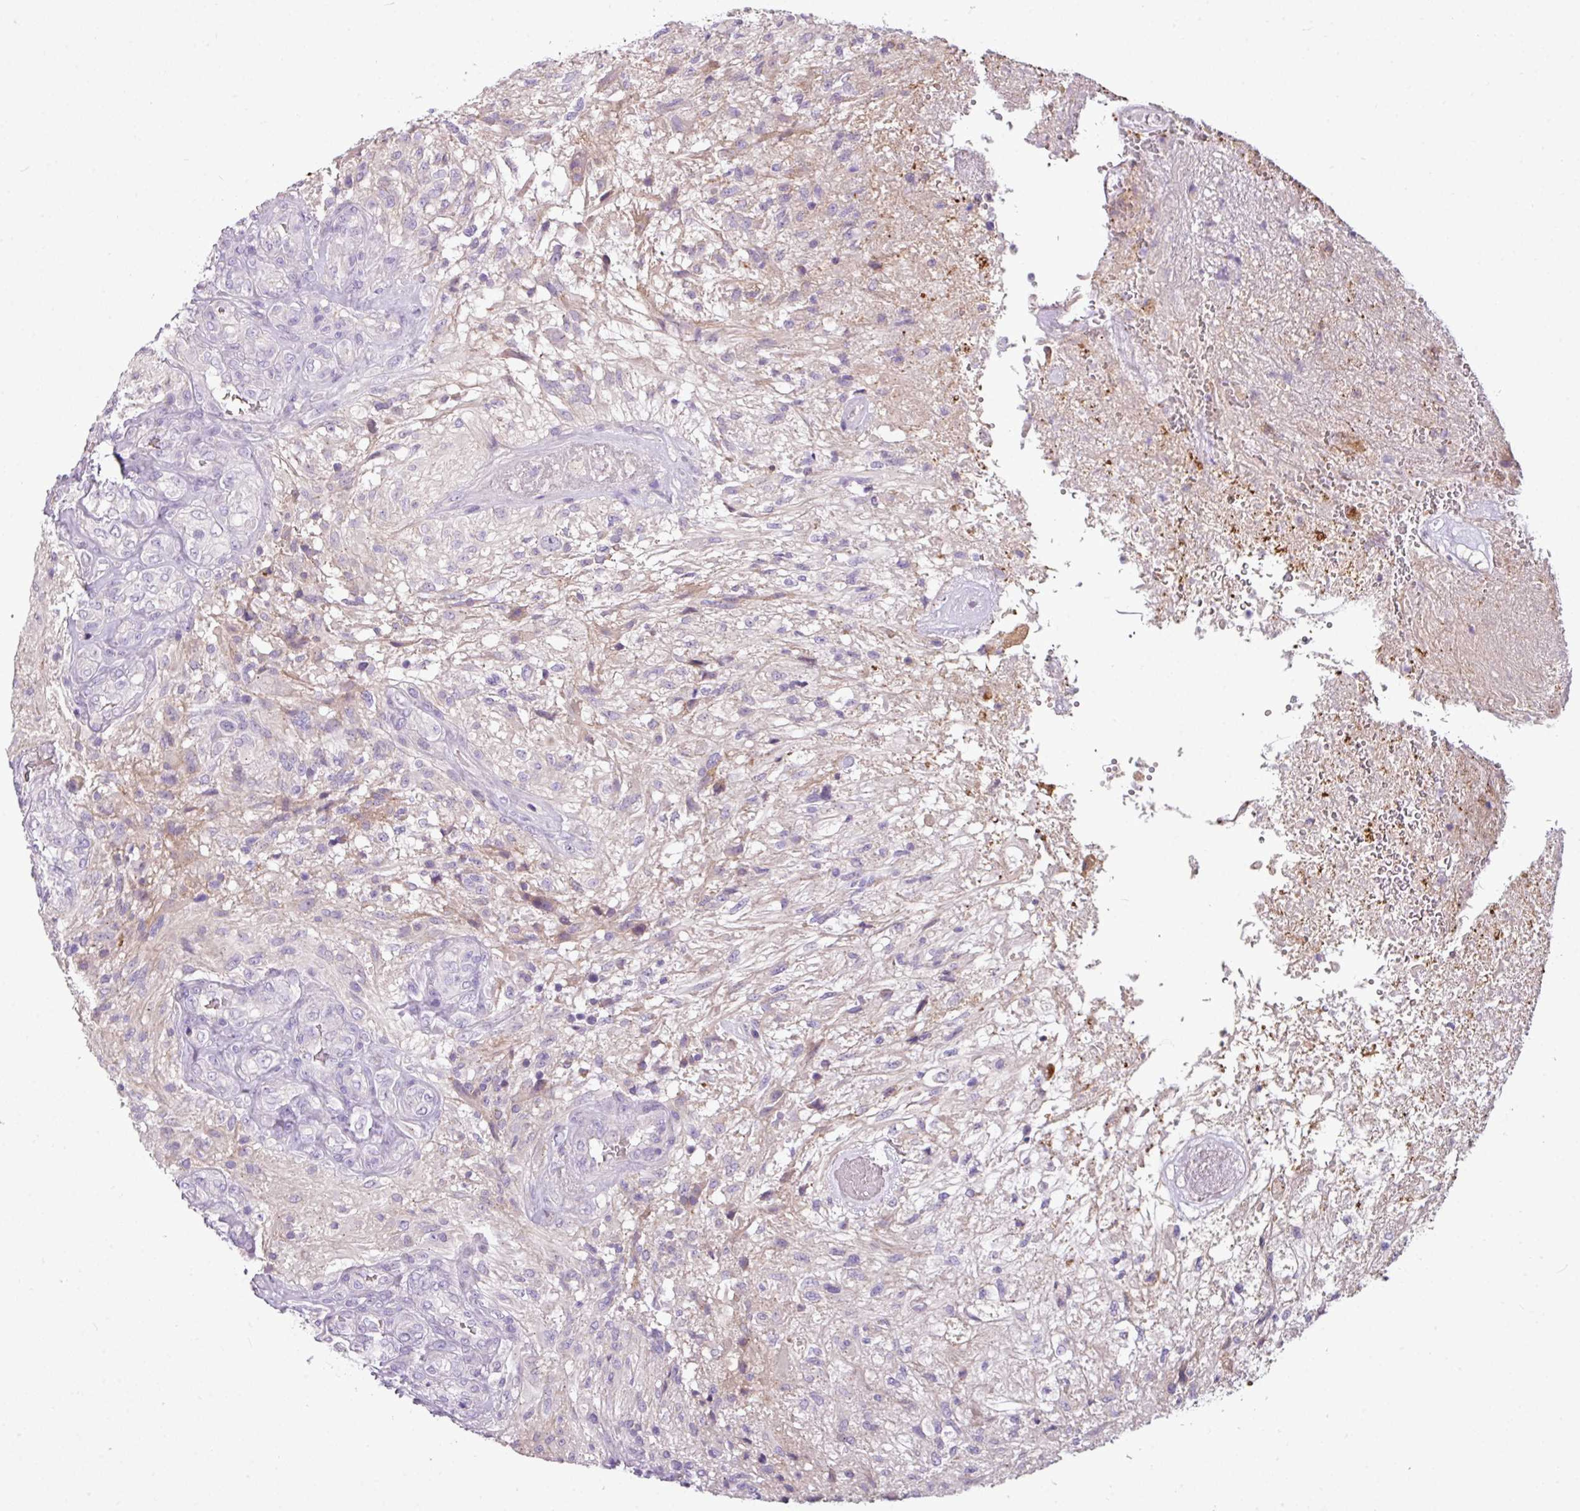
{"staining": {"intensity": "weak", "quantity": "<25%", "location": "cytoplasmic/membranous"}, "tissue": "glioma", "cell_type": "Tumor cells", "image_type": "cancer", "snomed": [{"axis": "morphology", "description": "Glioma, malignant, High grade"}, {"axis": "topography", "description": "Brain"}], "caption": "The image exhibits no significant positivity in tumor cells of malignant glioma (high-grade).", "gene": "TMEM178B", "patient": {"sex": "male", "age": 56}}